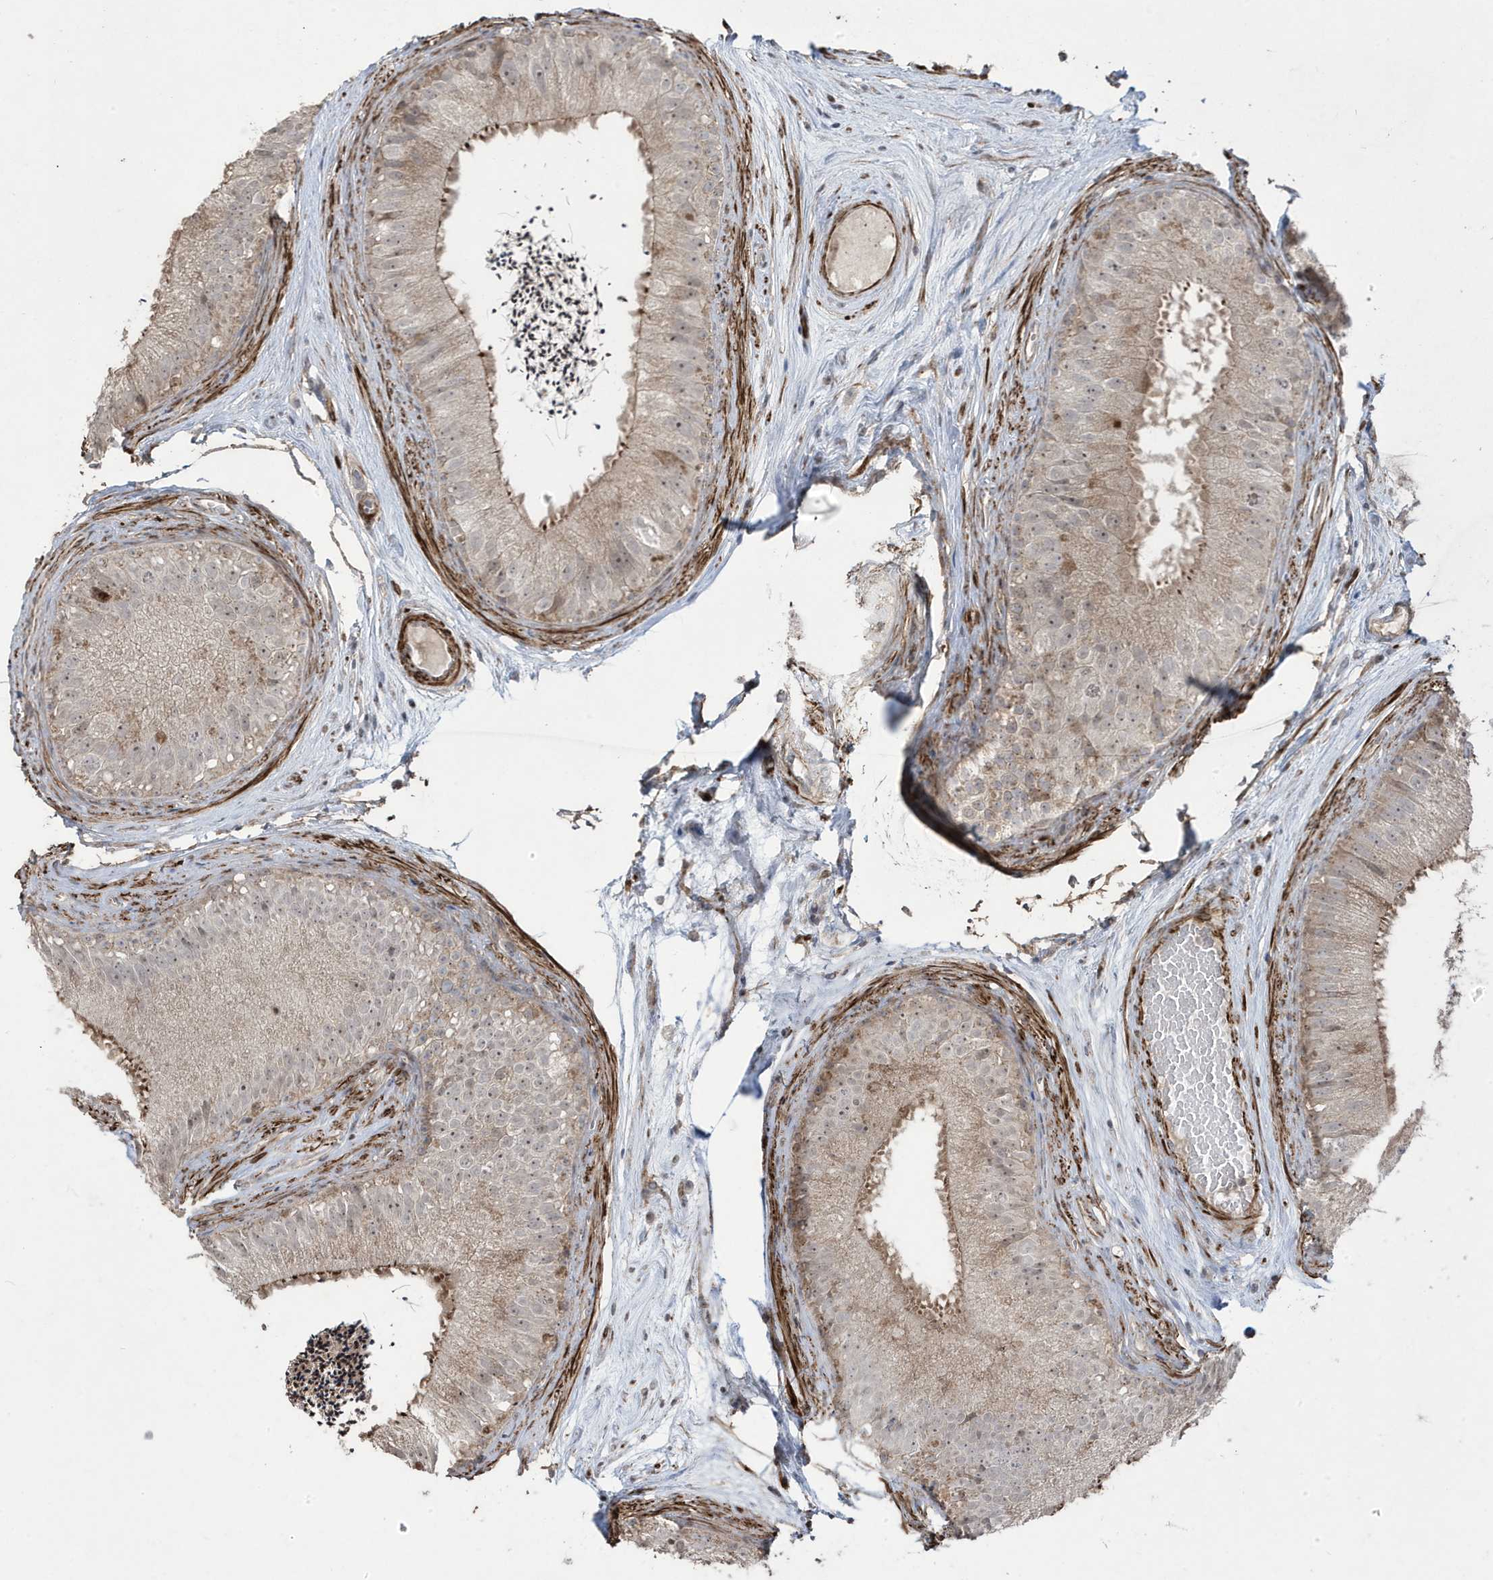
{"staining": {"intensity": "moderate", "quantity": "<25%", "location": "cytoplasmic/membranous"}, "tissue": "epididymis", "cell_type": "Glandular cells", "image_type": "normal", "snomed": [{"axis": "morphology", "description": "Normal tissue, NOS"}, {"axis": "topography", "description": "Epididymis"}], "caption": "Human epididymis stained with a brown dye demonstrates moderate cytoplasmic/membranous positive positivity in approximately <25% of glandular cells.", "gene": "CETN3", "patient": {"sex": "male", "age": 77}}